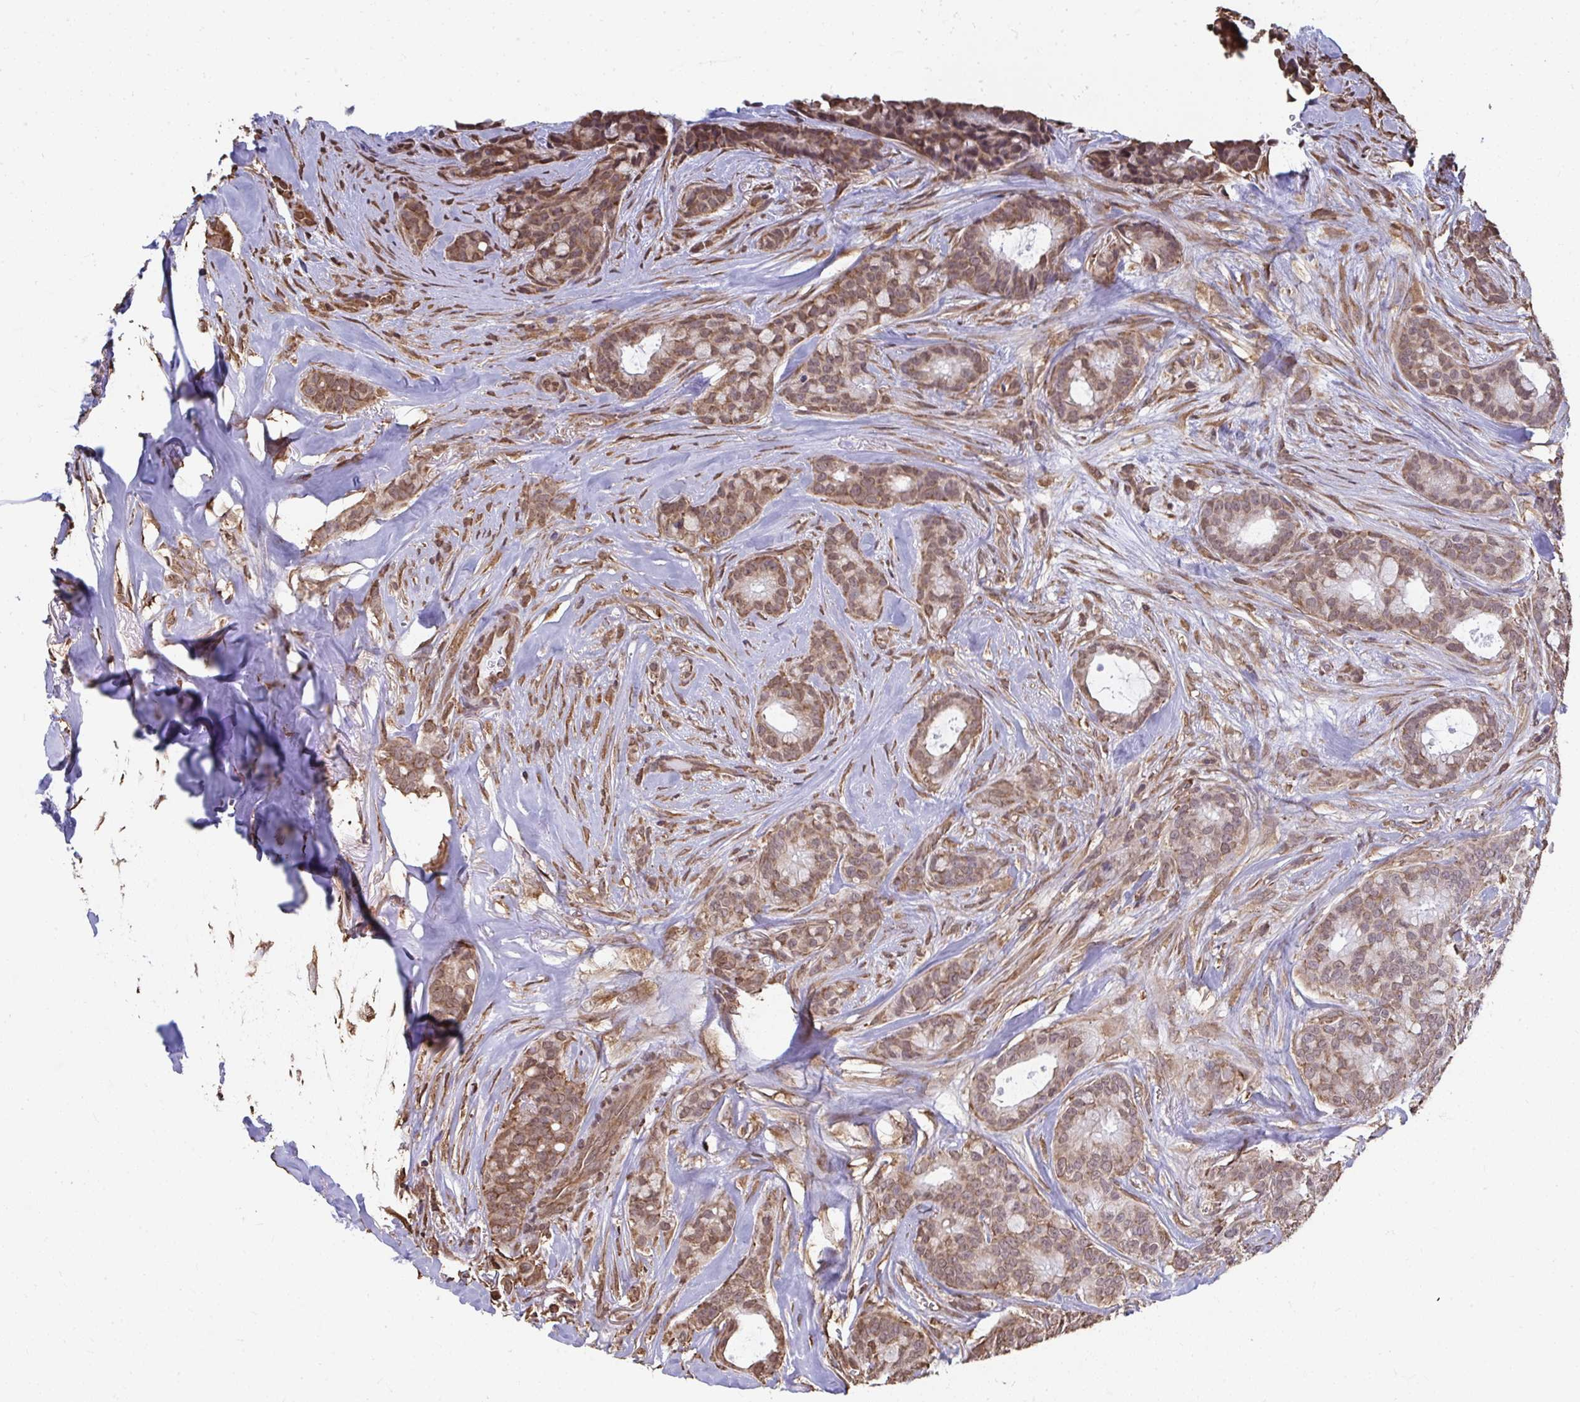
{"staining": {"intensity": "moderate", "quantity": ">75%", "location": "cytoplasmic/membranous"}, "tissue": "breast cancer", "cell_type": "Tumor cells", "image_type": "cancer", "snomed": [{"axis": "morphology", "description": "Duct carcinoma"}, {"axis": "topography", "description": "Breast"}], "caption": "A photomicrograph of human breast cancer stained for a protein exhibits moderate cytoplasmic/membranous brown staining in tumor cells.", "gene": "SYNCRIP", "patient": {"sex": "female", "age": 84}}